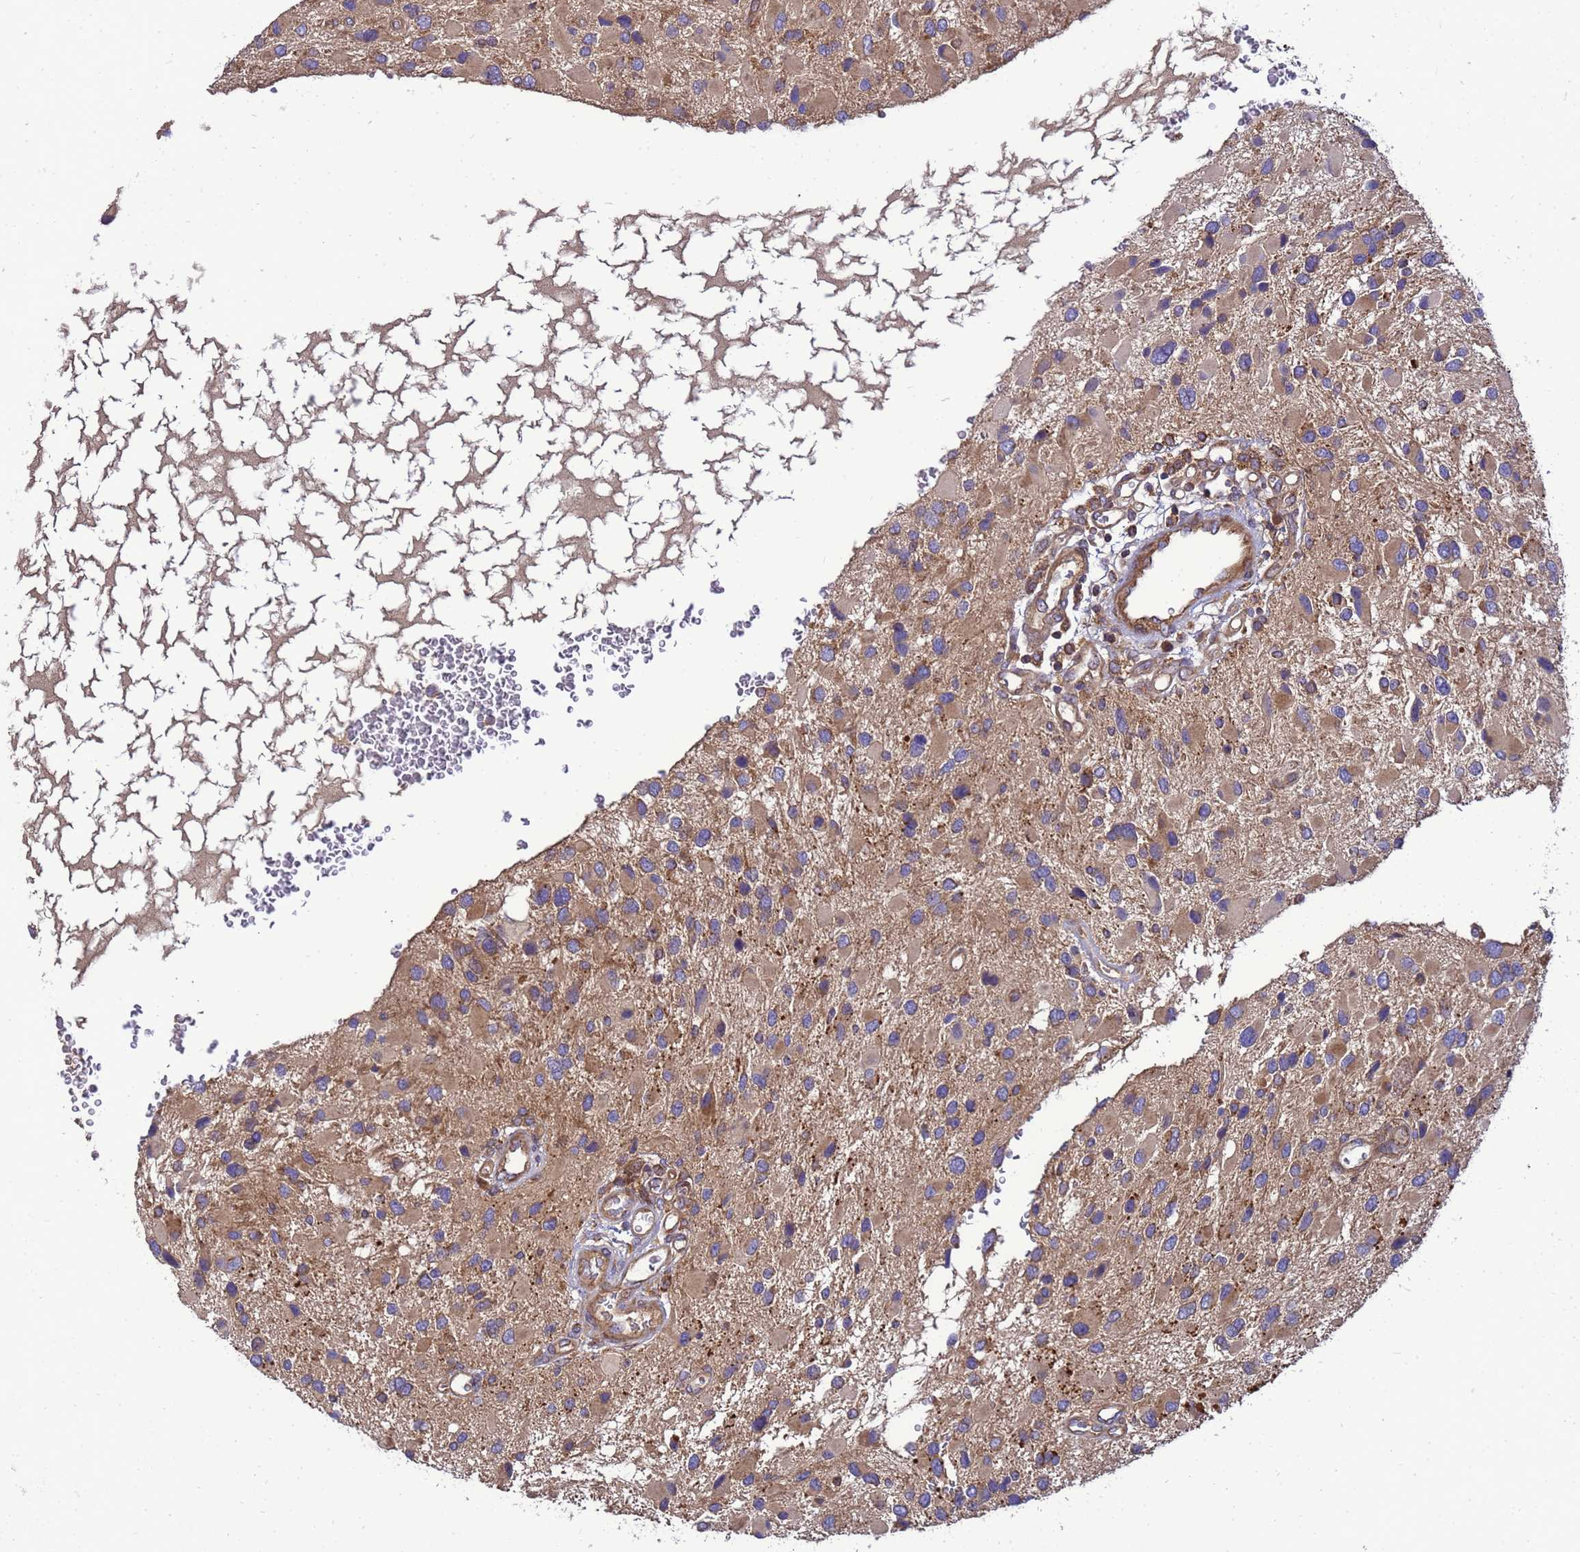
{"staining": {"intensity": "moderate", "quantity": "25%-75%", "location": "cytoplasmic/membranous"}, "tissue": "glioma", "cell_type": "Tumor cells", "image_type": "cancer", "snomed": [{"axis": "morphology", "description": "Glioma, malignant, High grade"}, {"axis": "topography", "description": "Brain"}], "caption": "Protein staining of glioma tissue displays moderate cytoplasmic/membranous positivity in about 25%-75% of tumor cells.", "gene": "BECN1", "patient": {"sex": "male", "age": 53}}